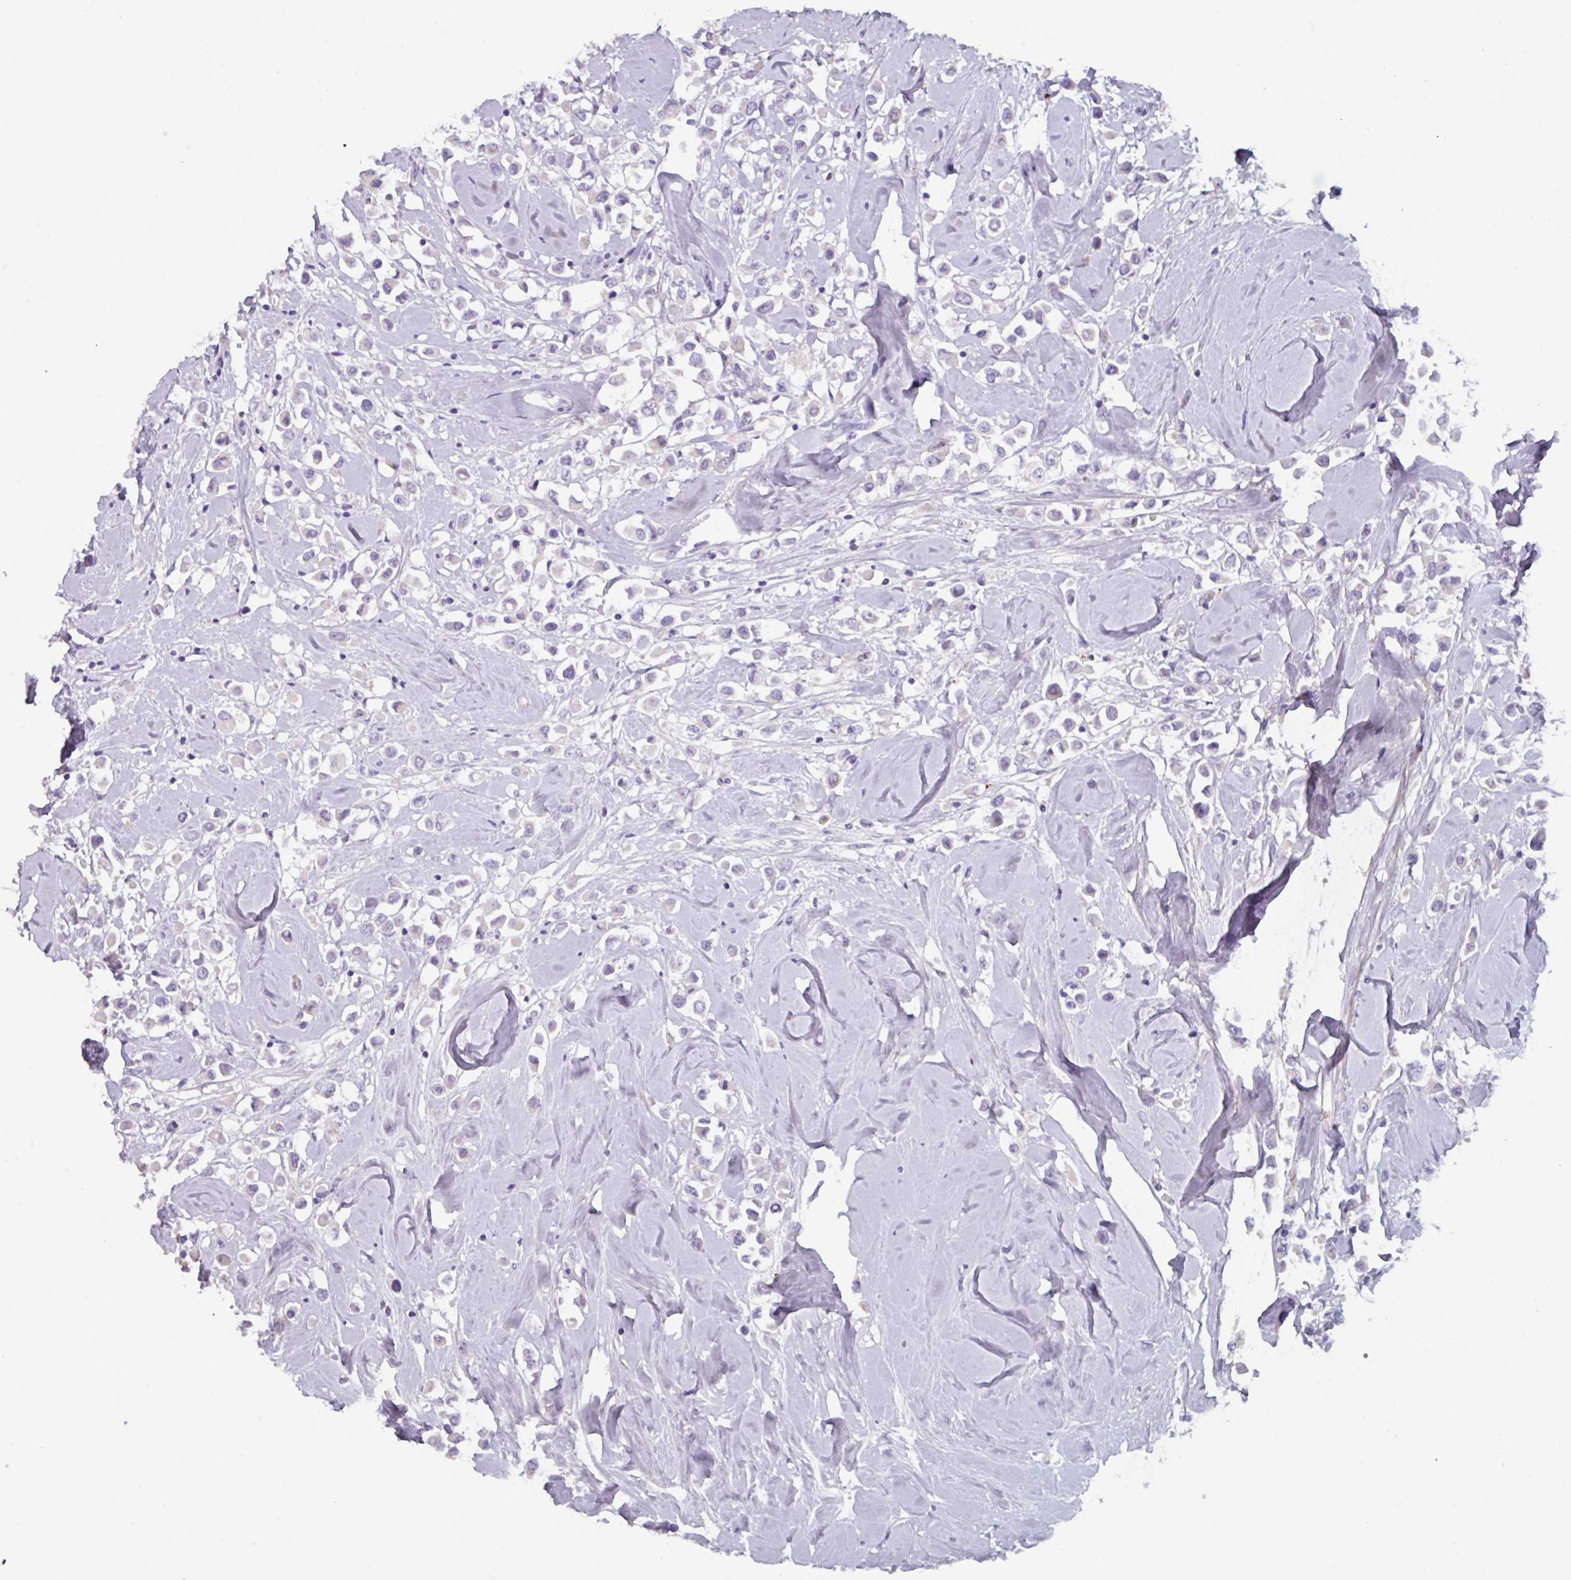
{"staining": {"intensity": "negative", "quantity": "none", "location": "none"}, "tissue": "breast cancer", "cell_type": "Tumor cells", "image_type": "cancer", "snomed": [{"axis": "morphology", "description": "Duct carcinoma"}, {"axis": "topography", "description": "Breast"}], "caption": "Immunohistochemical staining of breast intraductal carcinoma reveals no significant staining in tumor cells.", "gene": "OR2T10", "patient": {"sex": "female", "age": 61}}